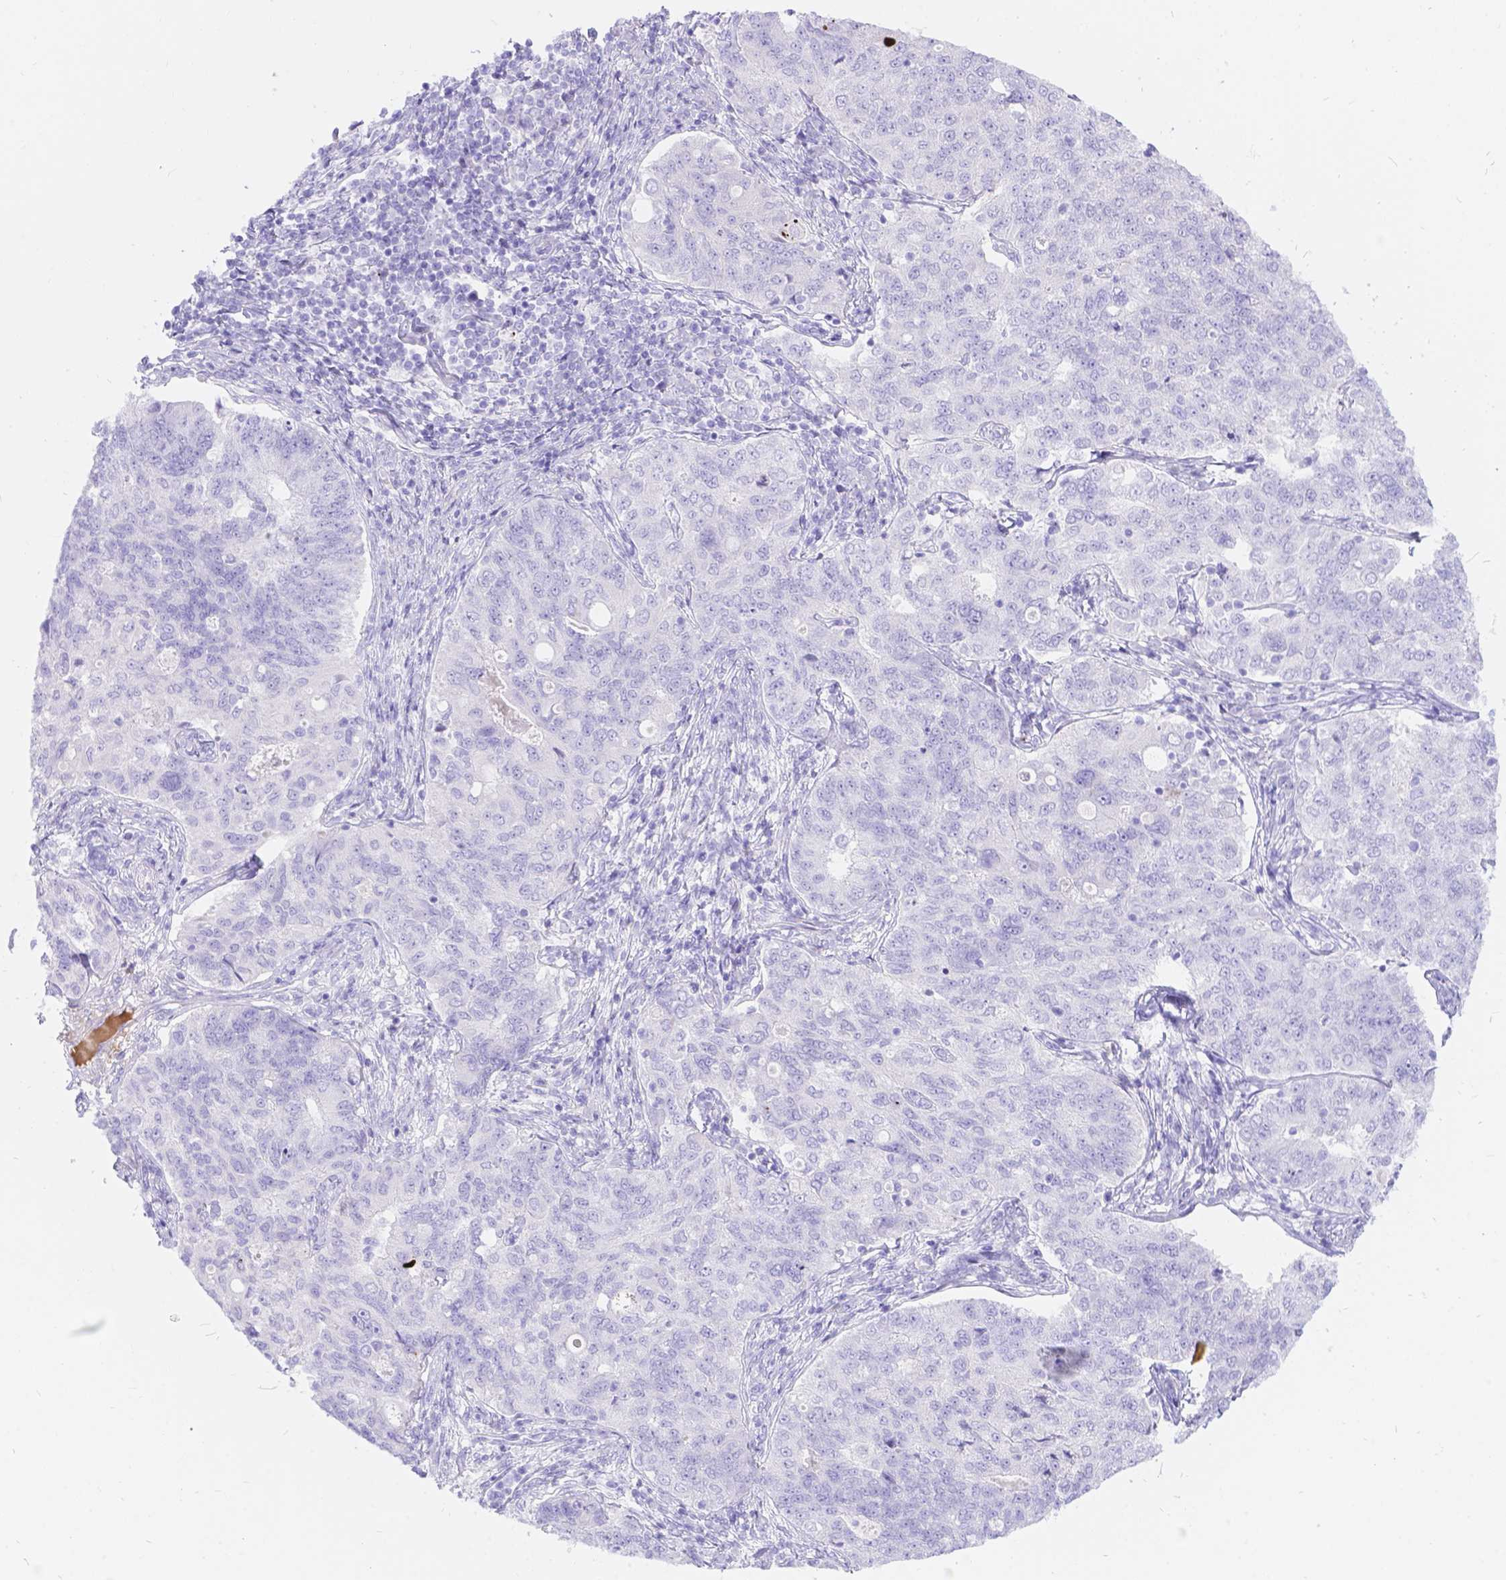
{"staining": {"intensity": "negative", "quantity": "none", "location": "none"}, "tissue": "endometrial cancer", "cell_type": "Tumor cells", "image_type": "cancer", "snomed": [{"axis": "morphology", "description": "Adenocarcinoma, NOS"}, {"axis": "topography", "description": "Endometrium"}], "caption": "An image of adenocarcinoma (endometrial) stained for a protein shows no brown staining in tumor cells.", "gene": "KLHL10", "patient": {"sex": "female", "age": 43}}